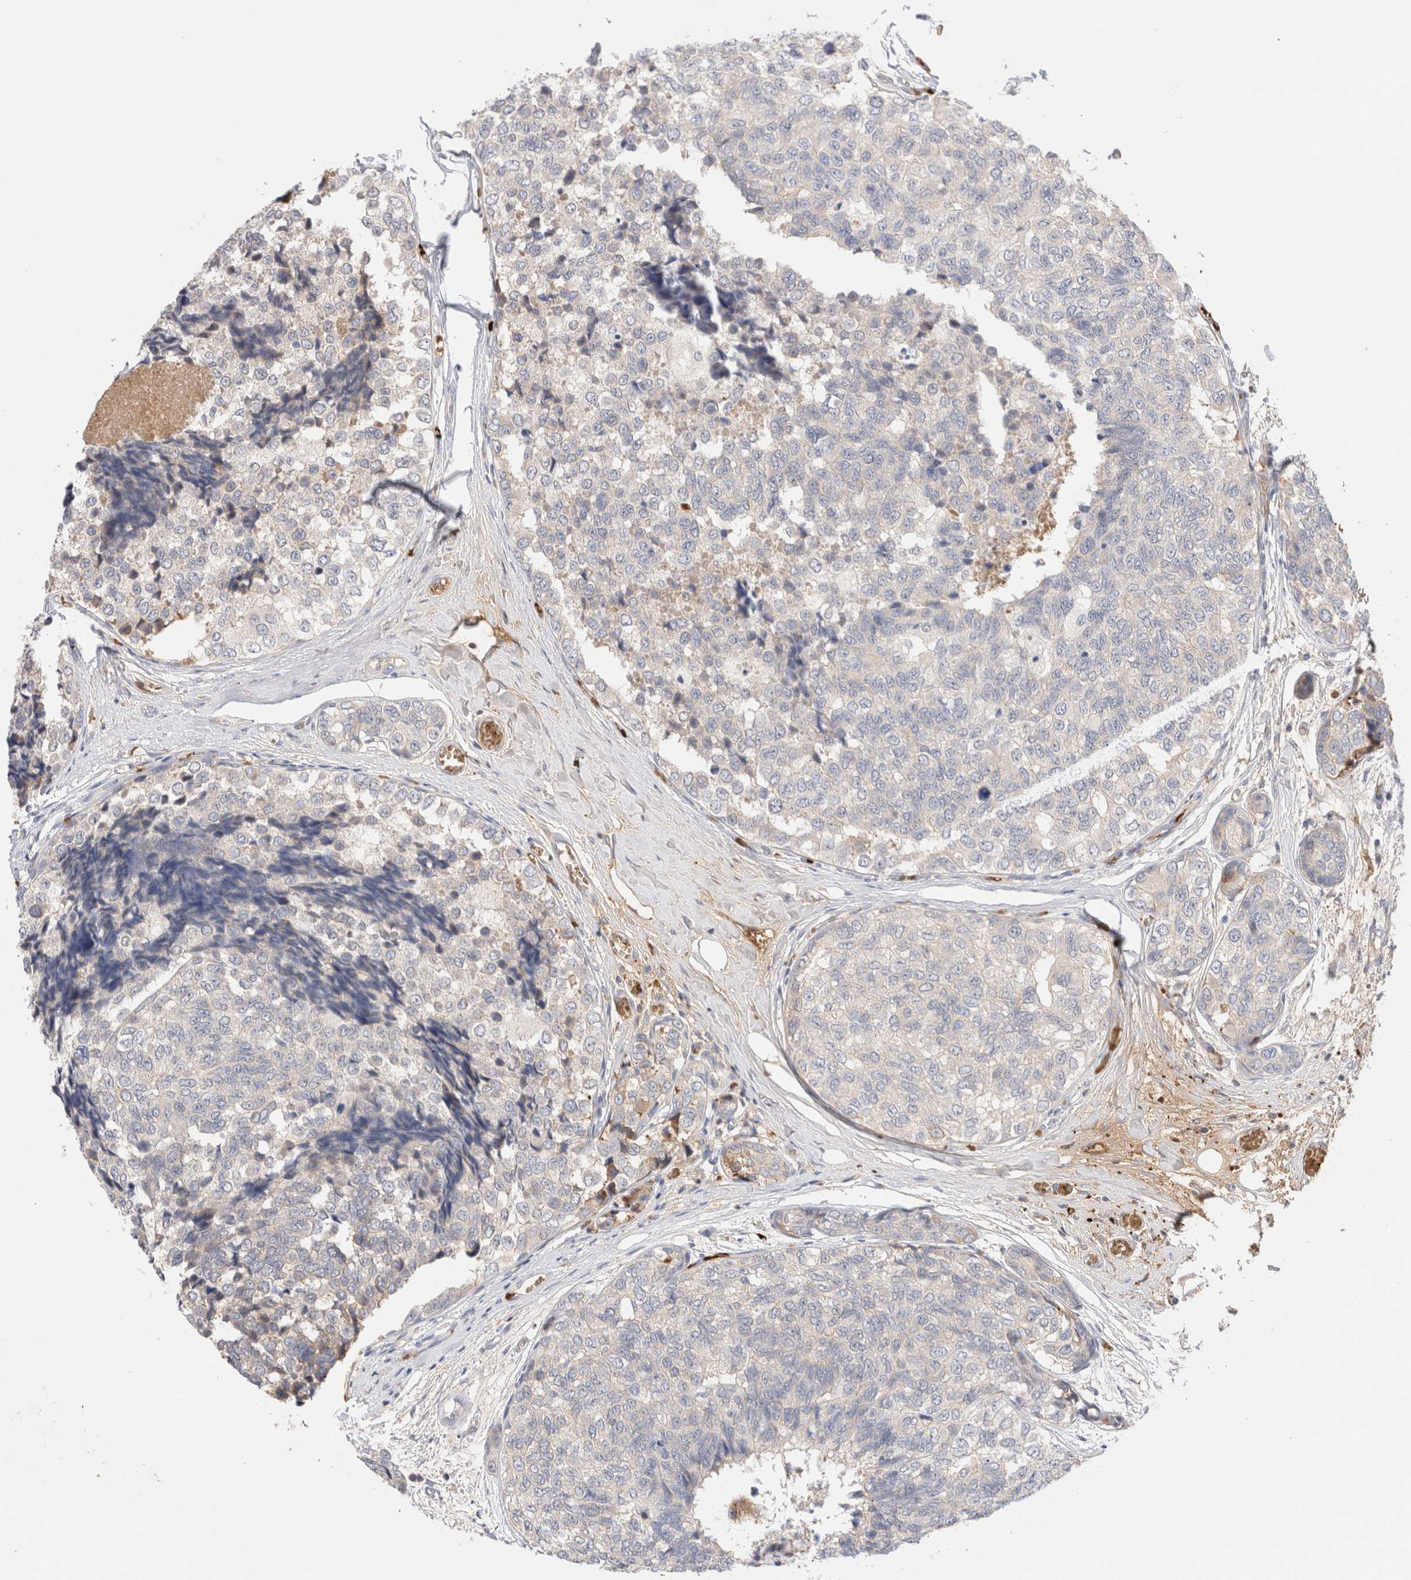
{"staining": {"intensity": "negative", "quantity": "none", "location": "none"}, "tissue": "breast cancer", "cell_type": "Tumor cells", "image_type": "cancer", "snomed": [{"axis": "morphology", "description": "Normal tissue, NOS"}, {"axis": "morphology", "description": "Duct carcinoma"}, {"axis": "topography", "description": "Breast"}], "caption": "Immunohistochemistry of invasive ductal carcinoma (breast) shows no staining in tumor cells. (Stains: DAB (3,3'-diaminobenzidine) immunohistochemistry (IHC) with hematoxylin counter stain, Microscopy: brightfield microscopy at high magnification).", "gene": "MST1", "patient": {"sex": "female", "age": 43}}